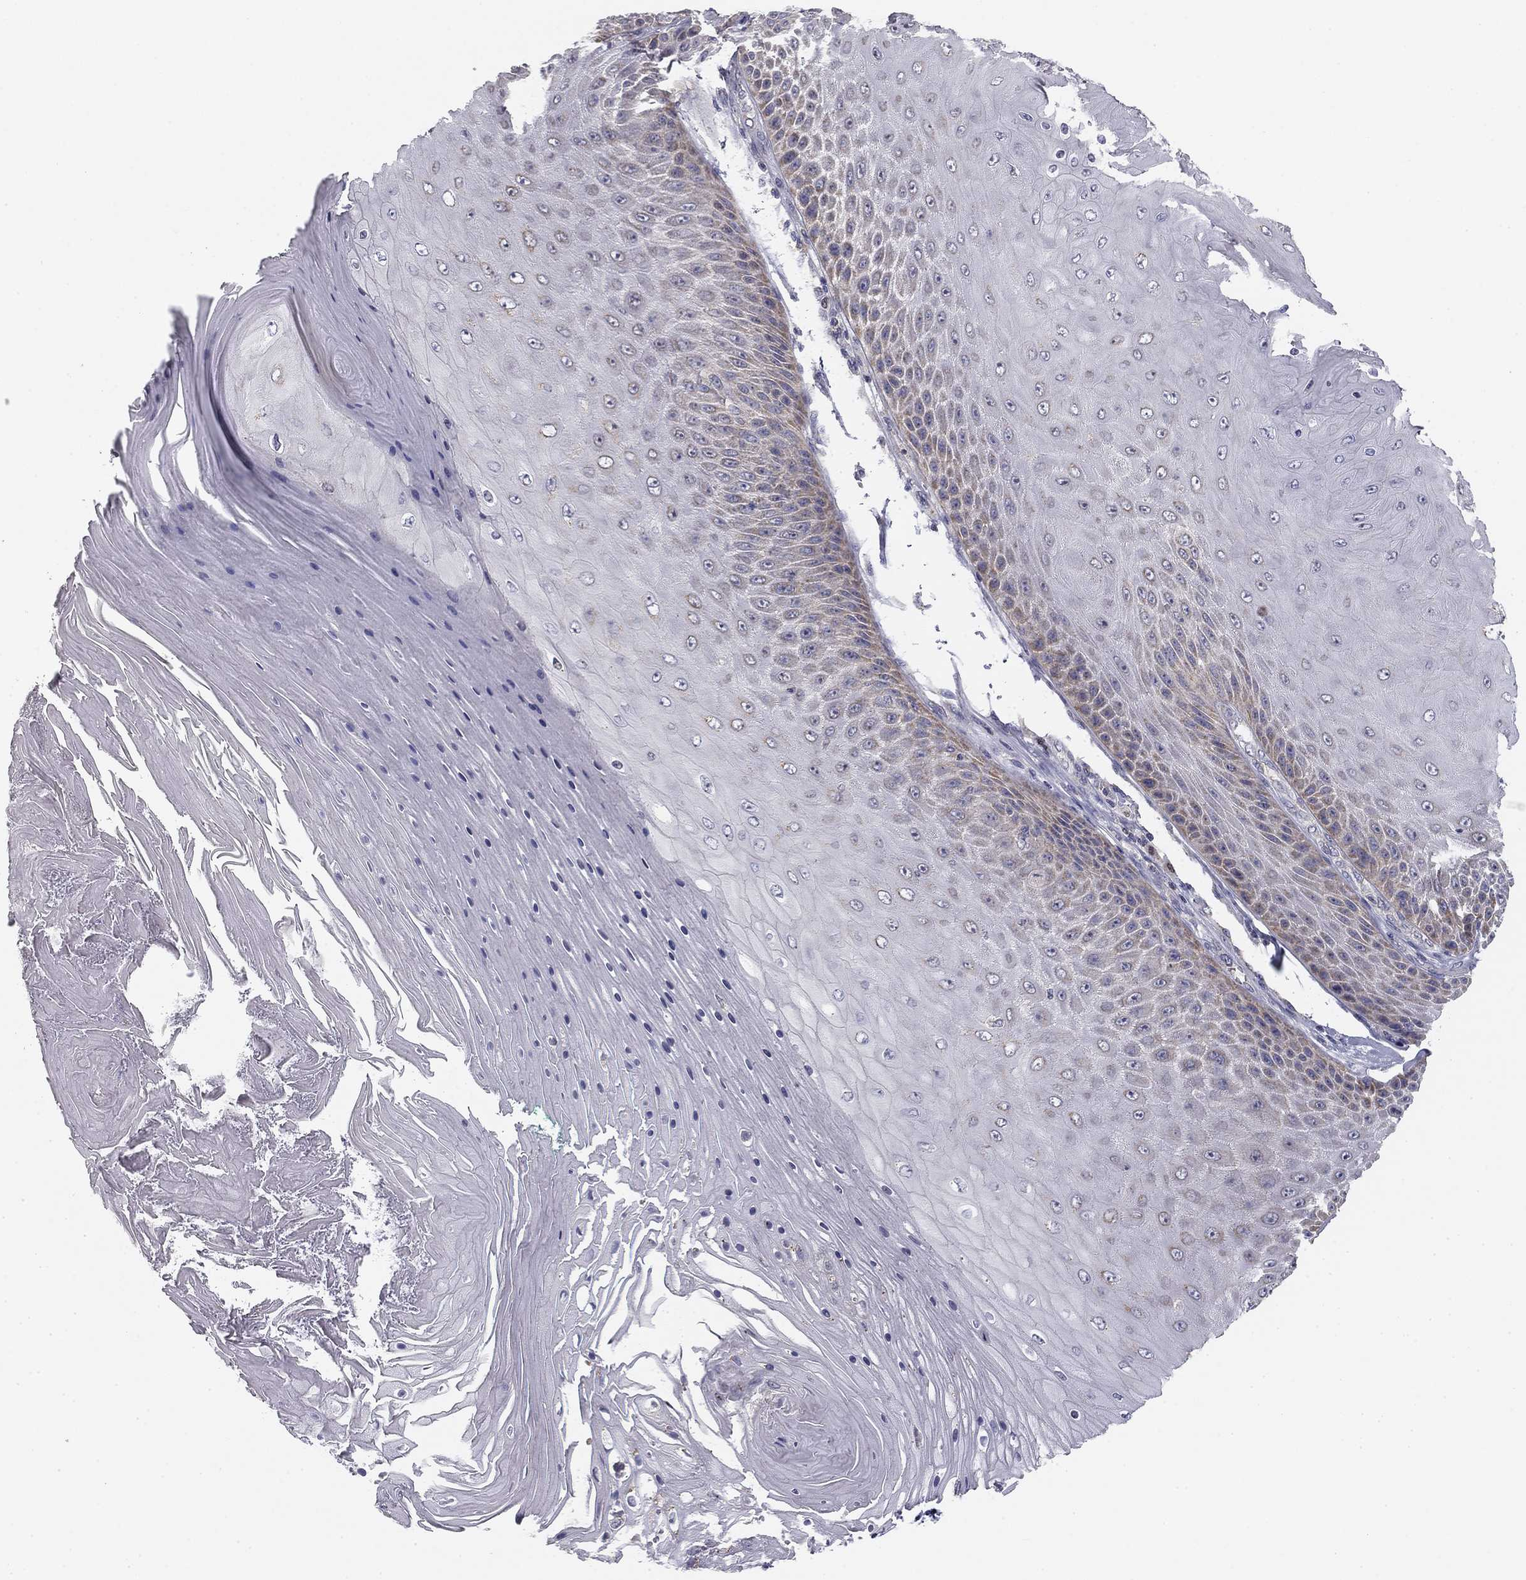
{"staining": {"intensity": "weak", "quantity": "25%-75%", "location": "cytoplasmic/membranous"}, "tissue": "skin cancer", "cell_type": "Tumor cells", "image_type": "cancer", "snomed": [{"axis": "morphology", "description": "Squamous cell carcinoma, NOS"}, {"axis": "topography", "description": "Skin"}], "caption": "Tumor cells exhibit low levels of weak cytoplasmic/membranous positivity in approximately 25%-75% of cells in human squamous cell carcinoma (skin).", "gene": "SLC2A9", "patient": {"sex": "male", "age": 62}}